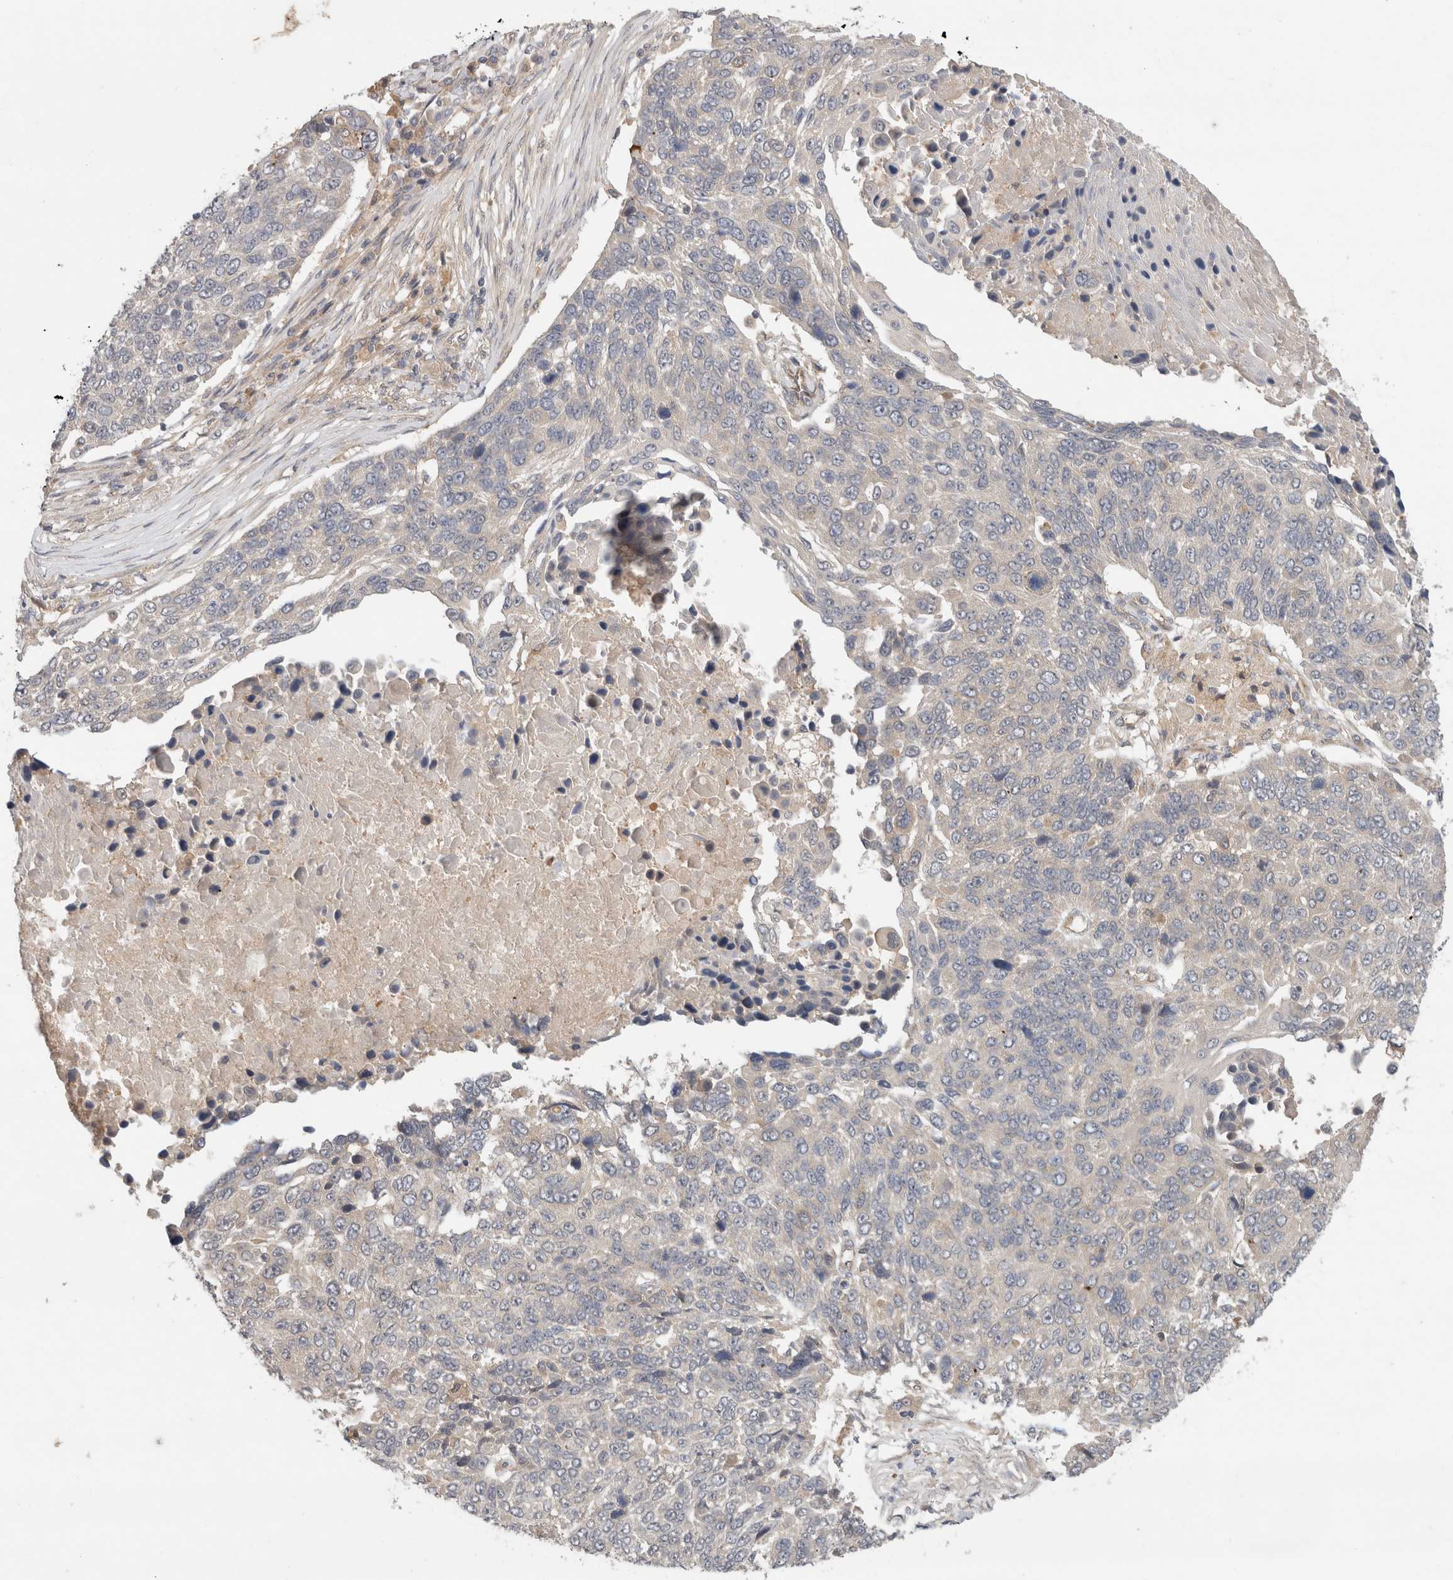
{"staining": {"intensity": "negative", "quantity": "none", "location": "none"}, "tissue": "lung cancer", "cell_type": "Tumor cells", "image_type": "cancer", "snomed": [{"axis": "morphology", "description": "Squamous cell carcinoma, NOS"}, {"axis": "topography", "description": "Lung"}], "caption": "IHC micrograph of human lung squamous cell carcinoma stained for a protein (brown), which exhibits no staining in tumor cells.", "gene": "SGK1", "patient": {"sex": "male", "age": 66}}